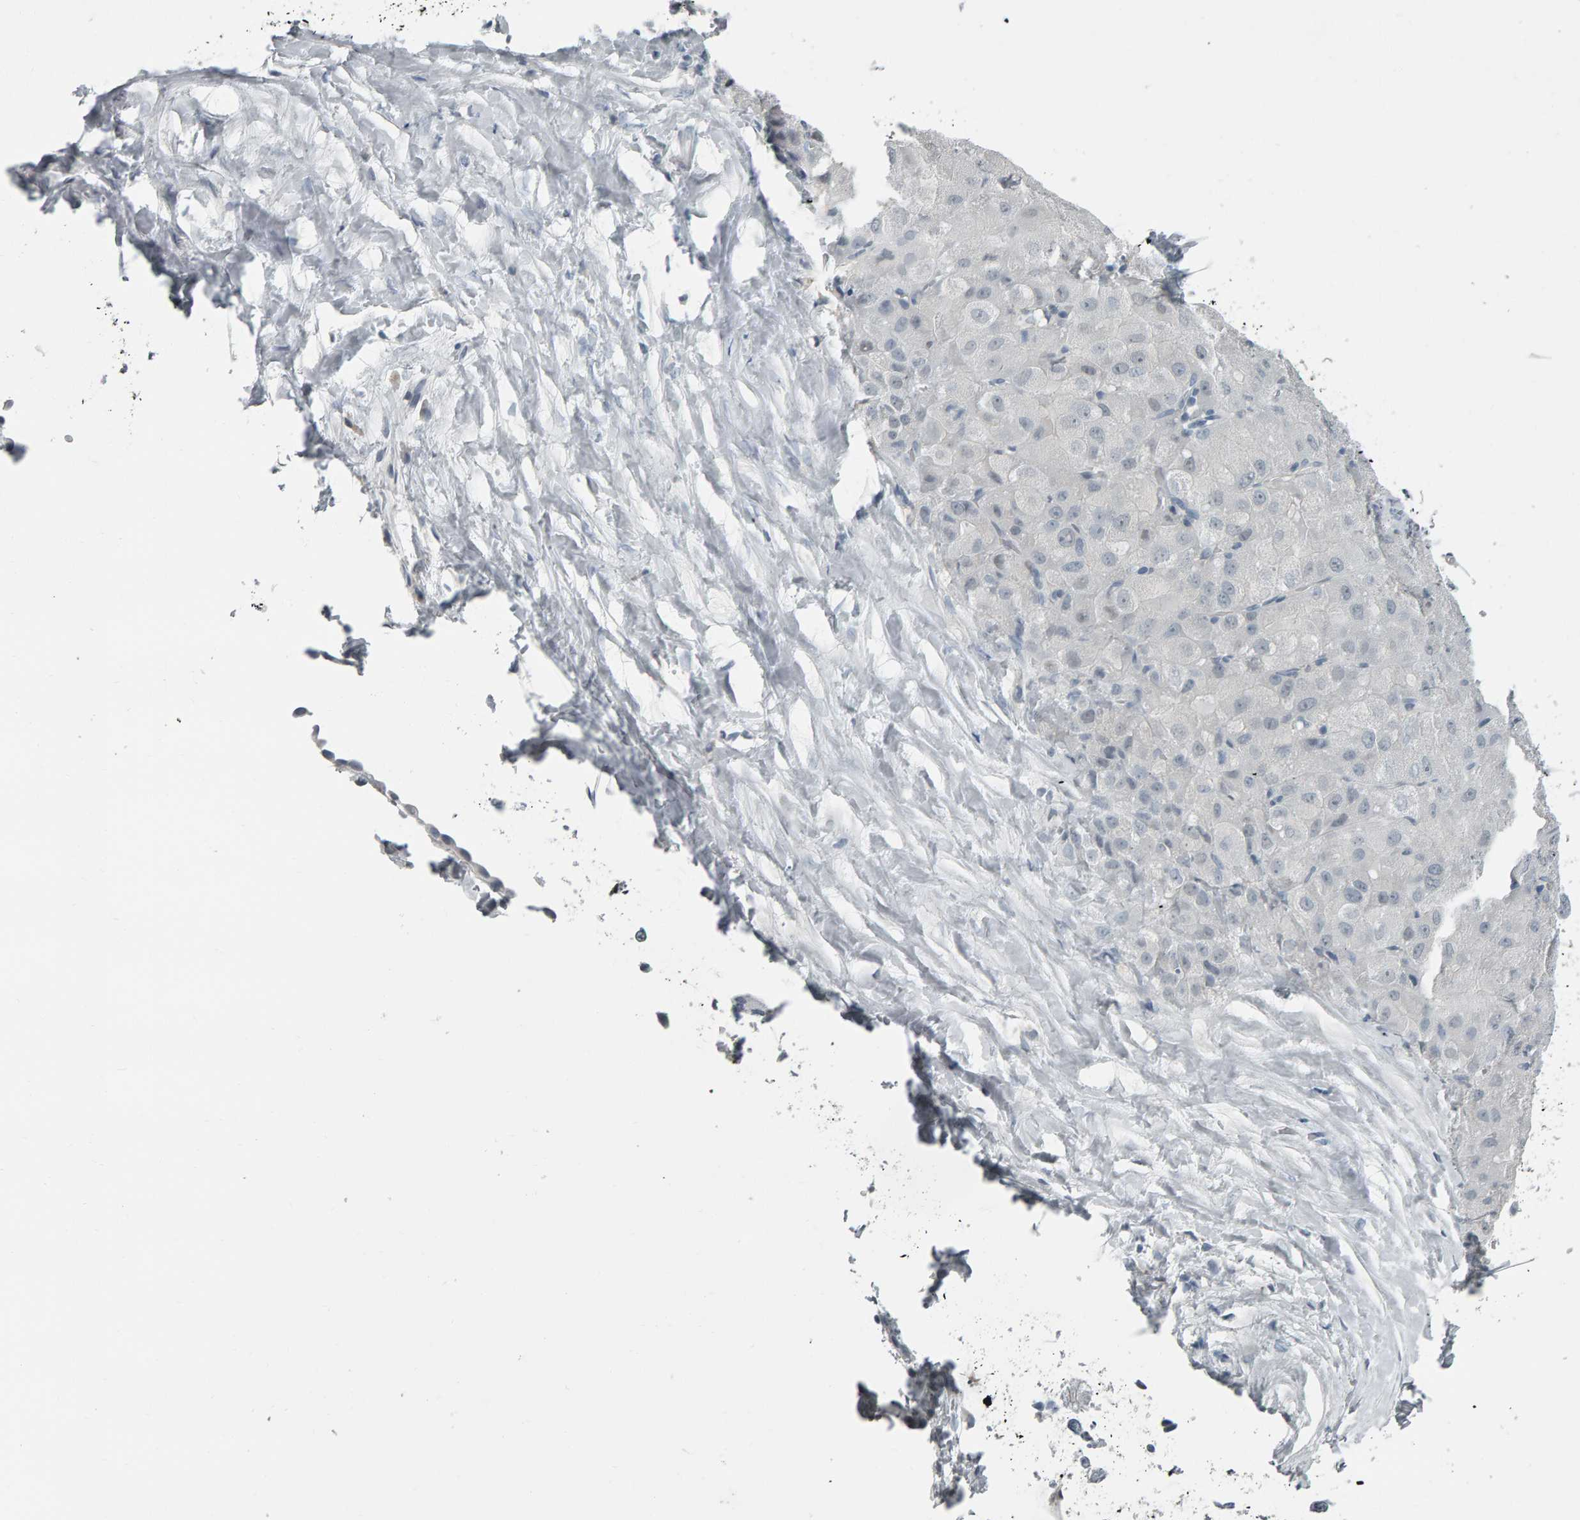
{"staining": {"intensity": "negative", "quantity": "none", "location": "none"}, "tissue": "liver cancer", "cell_type": "Tumor cells", "image_type": "cancer", "snomed": [{"axis": "morphology", "description": "Carcinoma, Hepatocellular, NOS"}, {"axis": "topography", "description": "Liver"}], "caption": "The micrograph displays no significant positivity in tumor cells of liver hepatocellular carcinoma.", "gene": "PYY", "patient": {"sex": "male", "age": 80}}